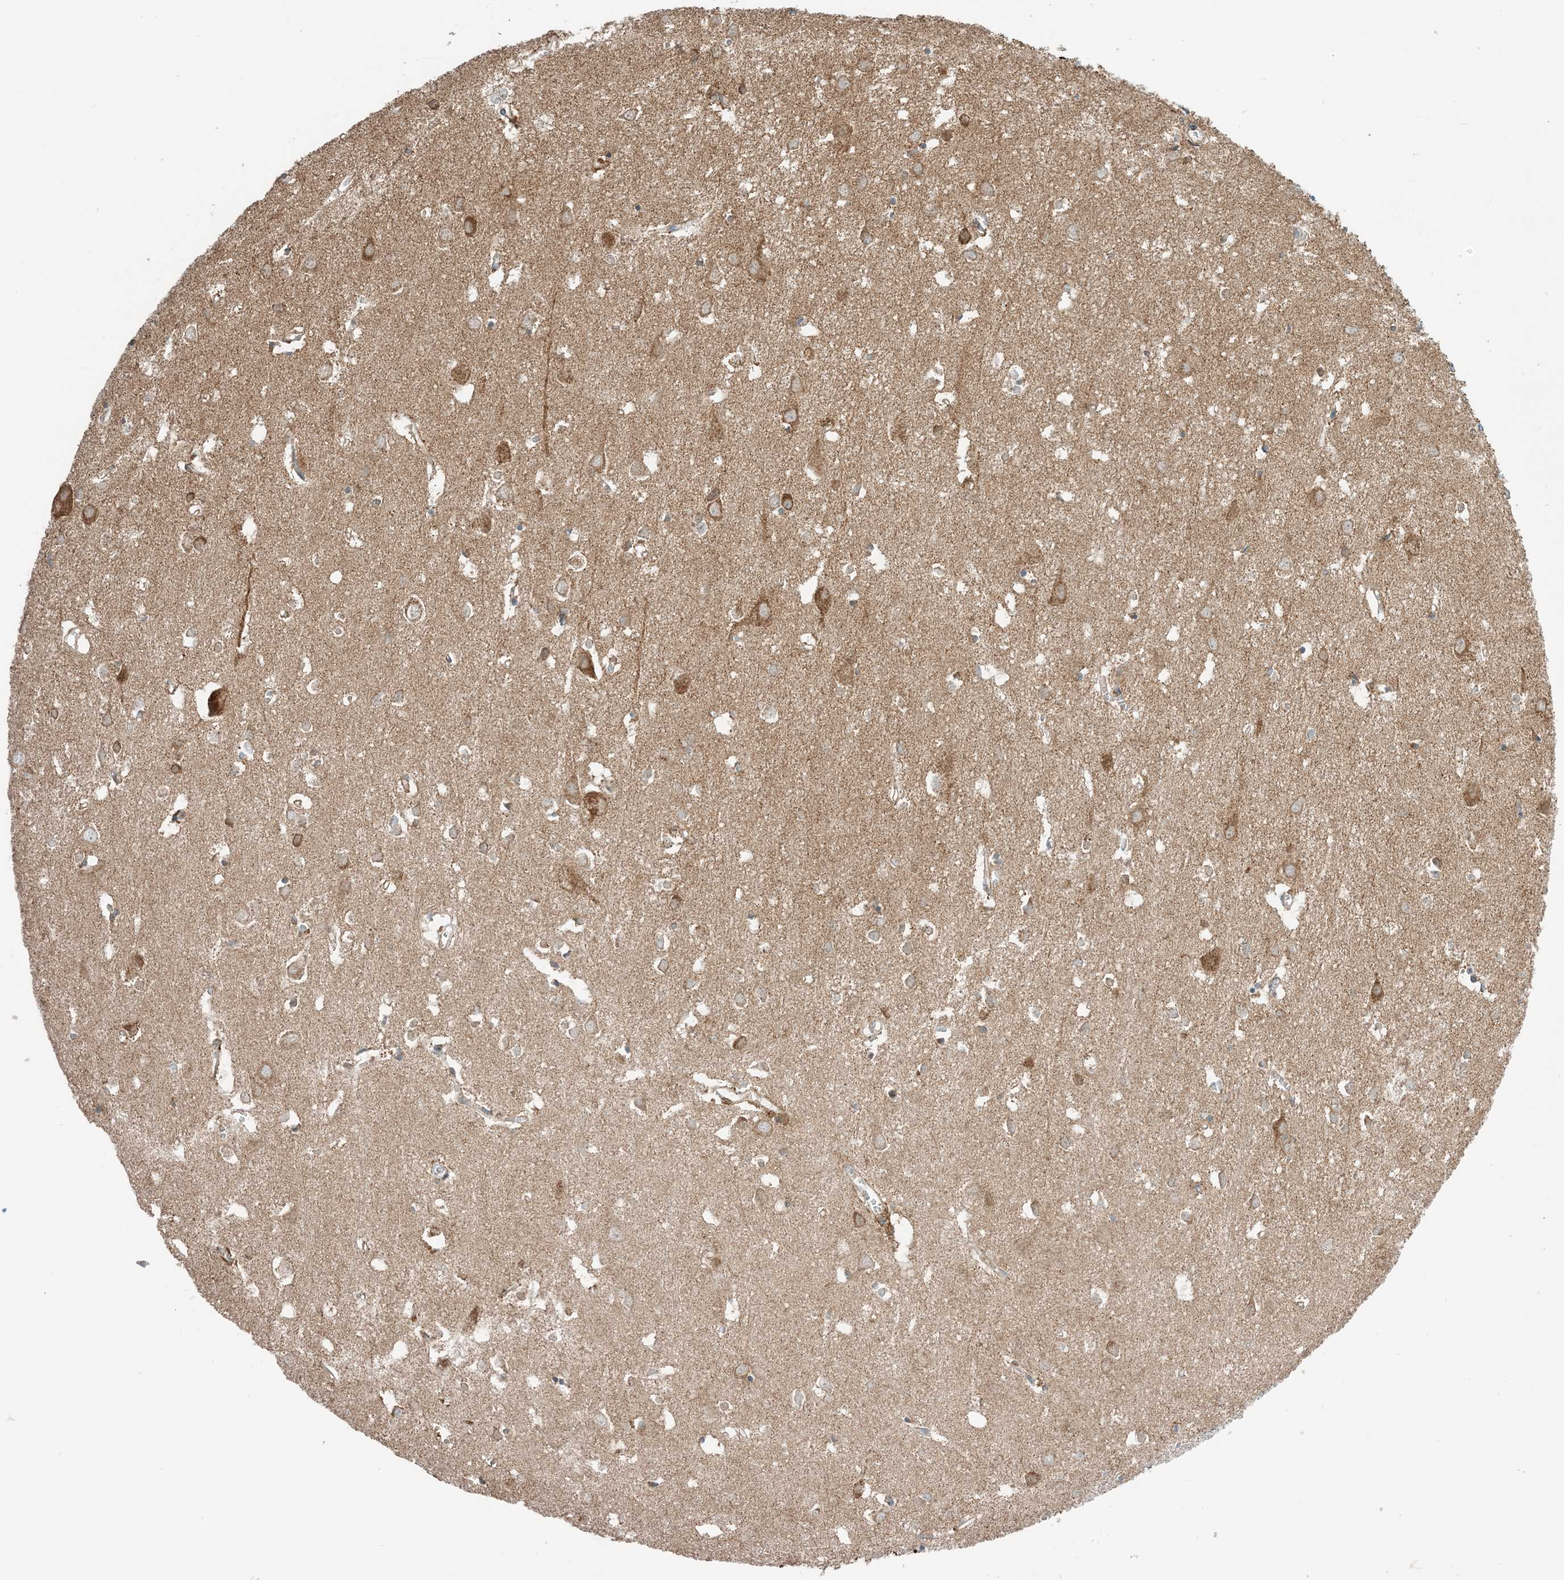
{"staining": {"intensity": "moderate", "quantity": "25%-75%", "location": "cytoplasmic/membranous"}, "tissue": "cerebral cortex", "cell_type": "Endothelial cells", "image_type": "normal", "snomed": [{"axis": "morphology", "description": "Normal tissue, NOS"}, {"axis": "topography", "description": "Cerebral cortex"}], "caption": "Cerebral cortex stained with IHC reveals moderate cytoplasmic/membranous expression in about 25%-75% of endothelial cells. (DAB = brown stain, brightfield microscopy at high magnification).", "gene": "N4BP3", "patient": {"sex": "female", "age": 64}}